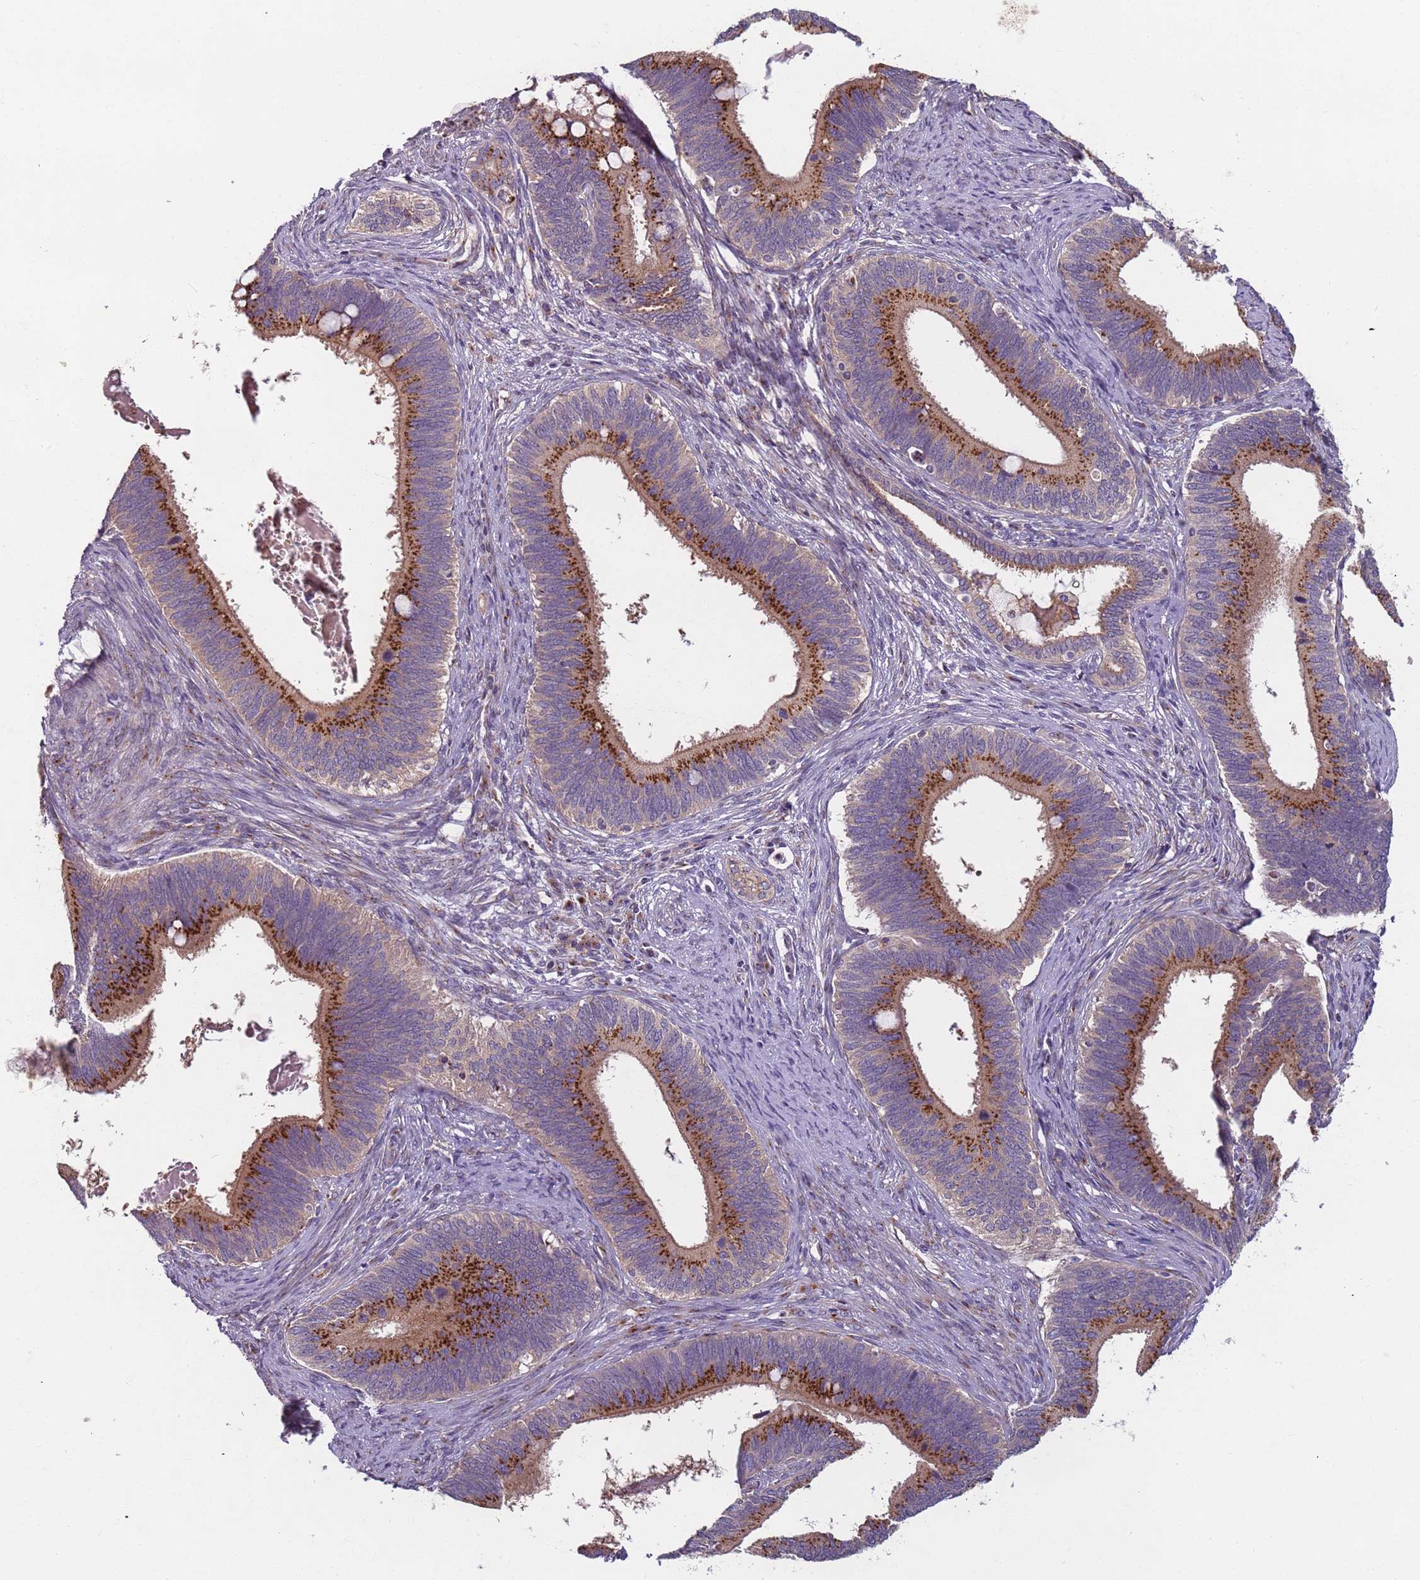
{"staining": {"intensity": "strong", "quantity": ">75%", "location": "cytoplasmic/membranous"}, "tissue": "cervical cancer", "cell_type": "Tumor cells", "image_type": "cancer", "snomed": [{"axis": "morphology", "description": "Adenocarcinoma, NOS"}, {"axis": "topography", "description": "Cervix"}], "caption": "DAB immunohistochemical staining of adenocarcinoma (cervical) demonstrates strong cytoplasmic/membranous protein positivity in about >75% of tumor cells.", "gene": "AKTIP", "patient": {"sex": "female", "age": 42}}